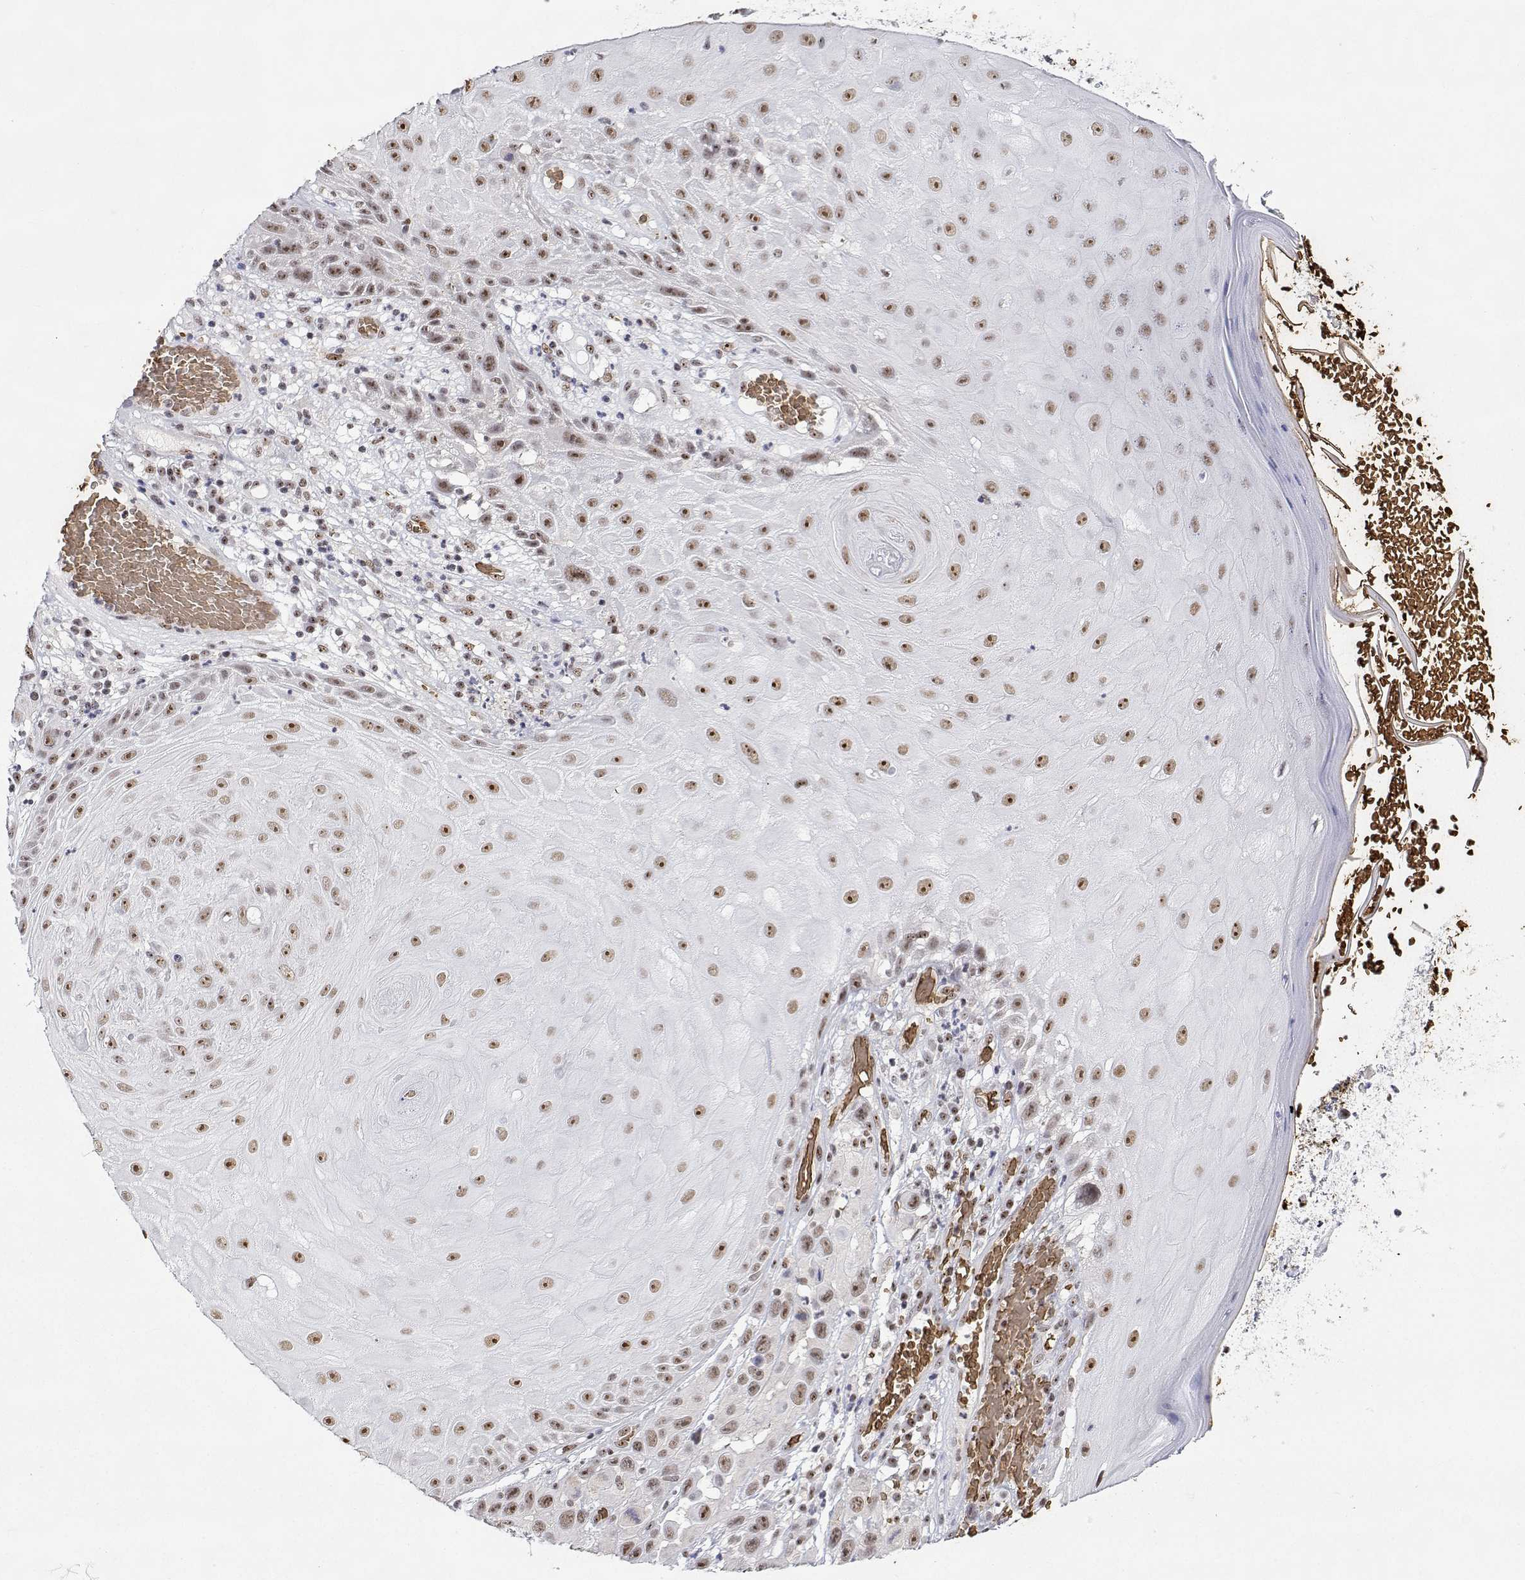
{"staining": {"intensity": "moderate", "quantity": ">75%", "location": "nuclear"}, "tissue": "skin cancer", "cell_type": "Tumor cells", "image_type": "cancer", "snomed": [{"axis": "morphology", "description": "Squamous cell carcinoma, NOS"}, {"axis": "topography", "description": "Skin"}], "caption": "Human skin squamous cell carcinoma stained for a protein (brown) shows moderate nuclear positive staining in about >75% of tumor cells.", "gene": "ADAR", "patient": {"sex": "male", "age": 81}}